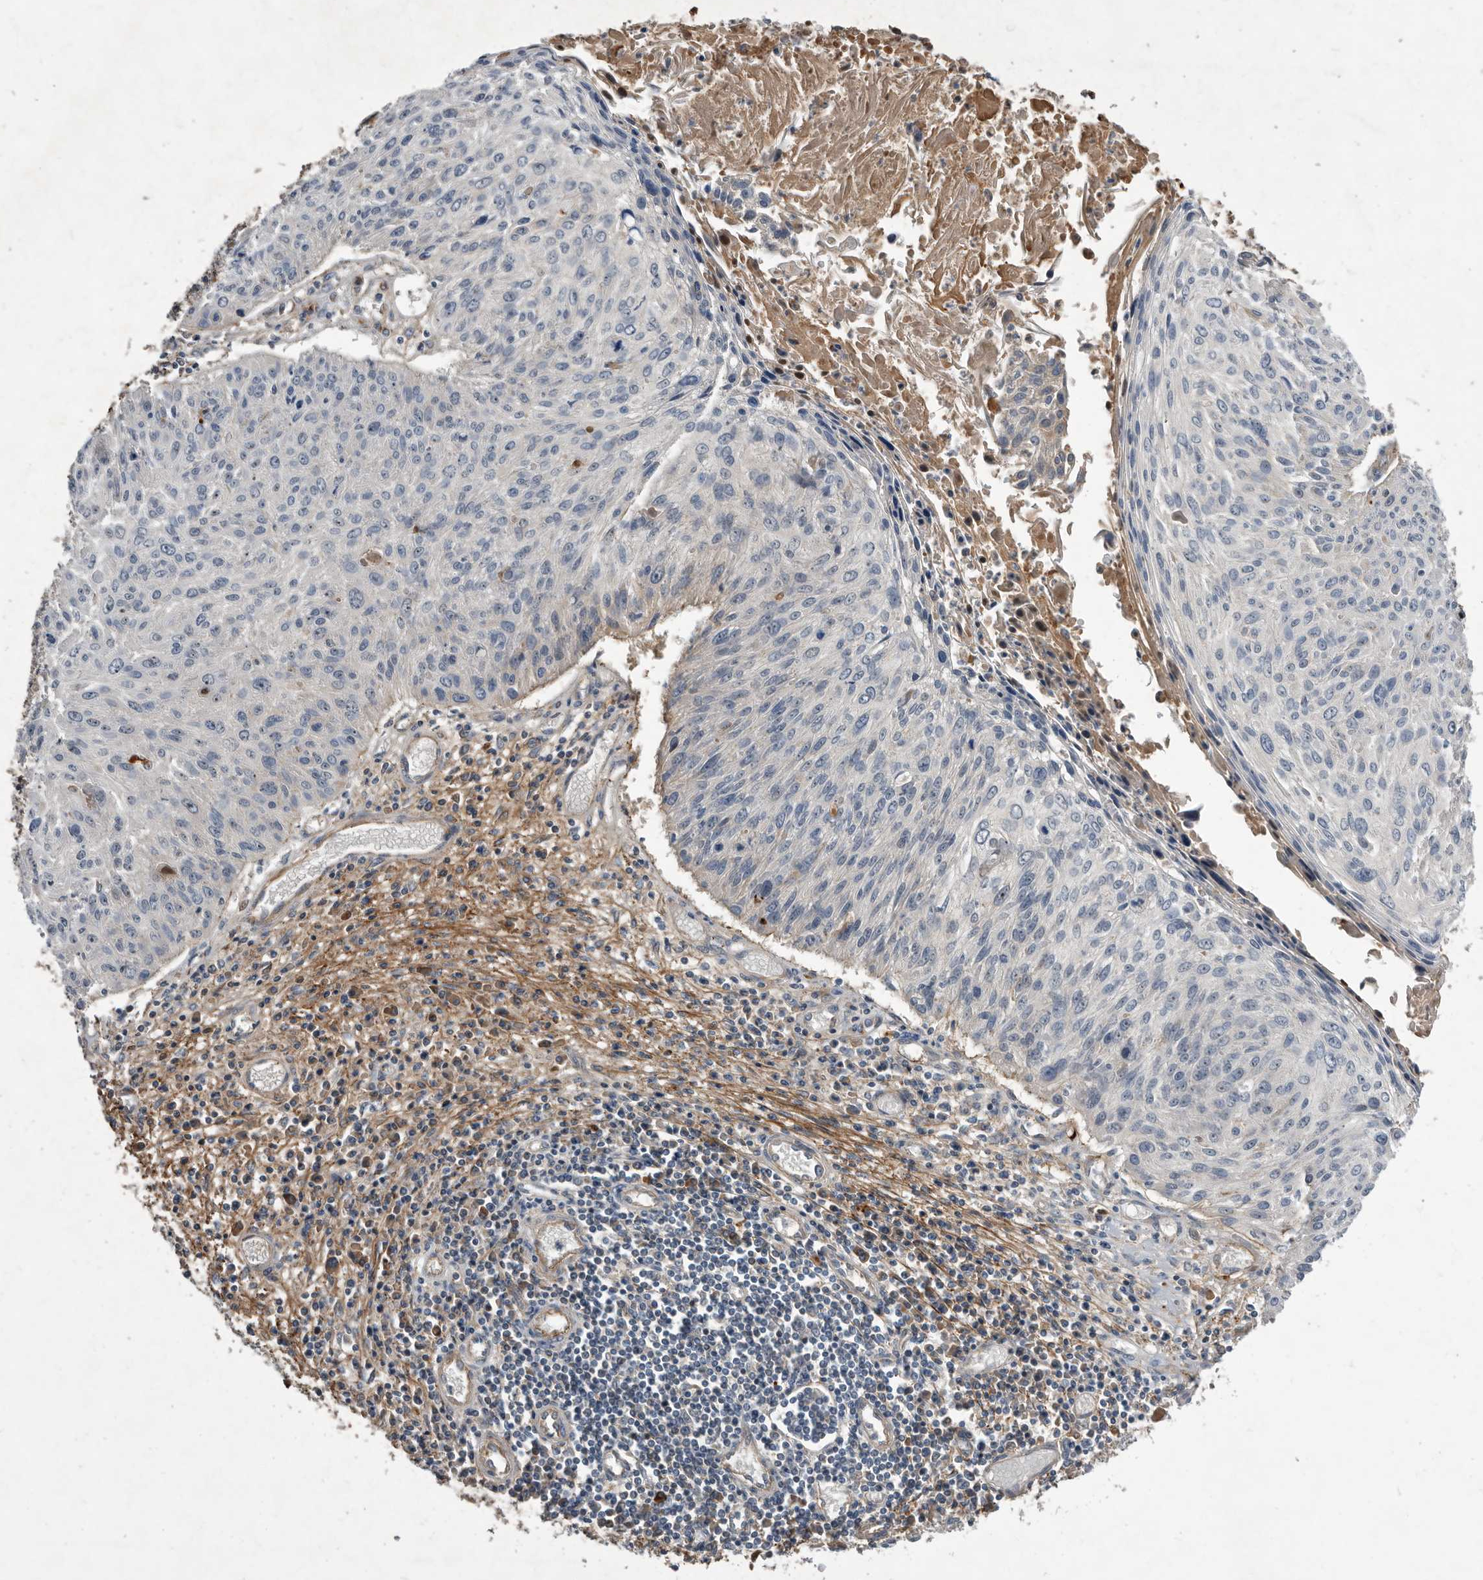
{"staining": {"intensity": "negative", "quantity": "none", "location": "none"}, "tissue": "cervical cancer", "cell_type": "Tumor cells", "image_type": "cancer", "snomed": [{"axis": "morphology", "description": "Squamous cell carcinoma, NOS"}, {"axis": "topography", "description": "Cervix"}], "caption": "Cervical cancer (squamous cell carcinoma) stained for a protein using immunohistochemistry demonstrates no positivity tumor cells.", "gene": "PI15", "patient": {"sex": "female", "age": 51}}